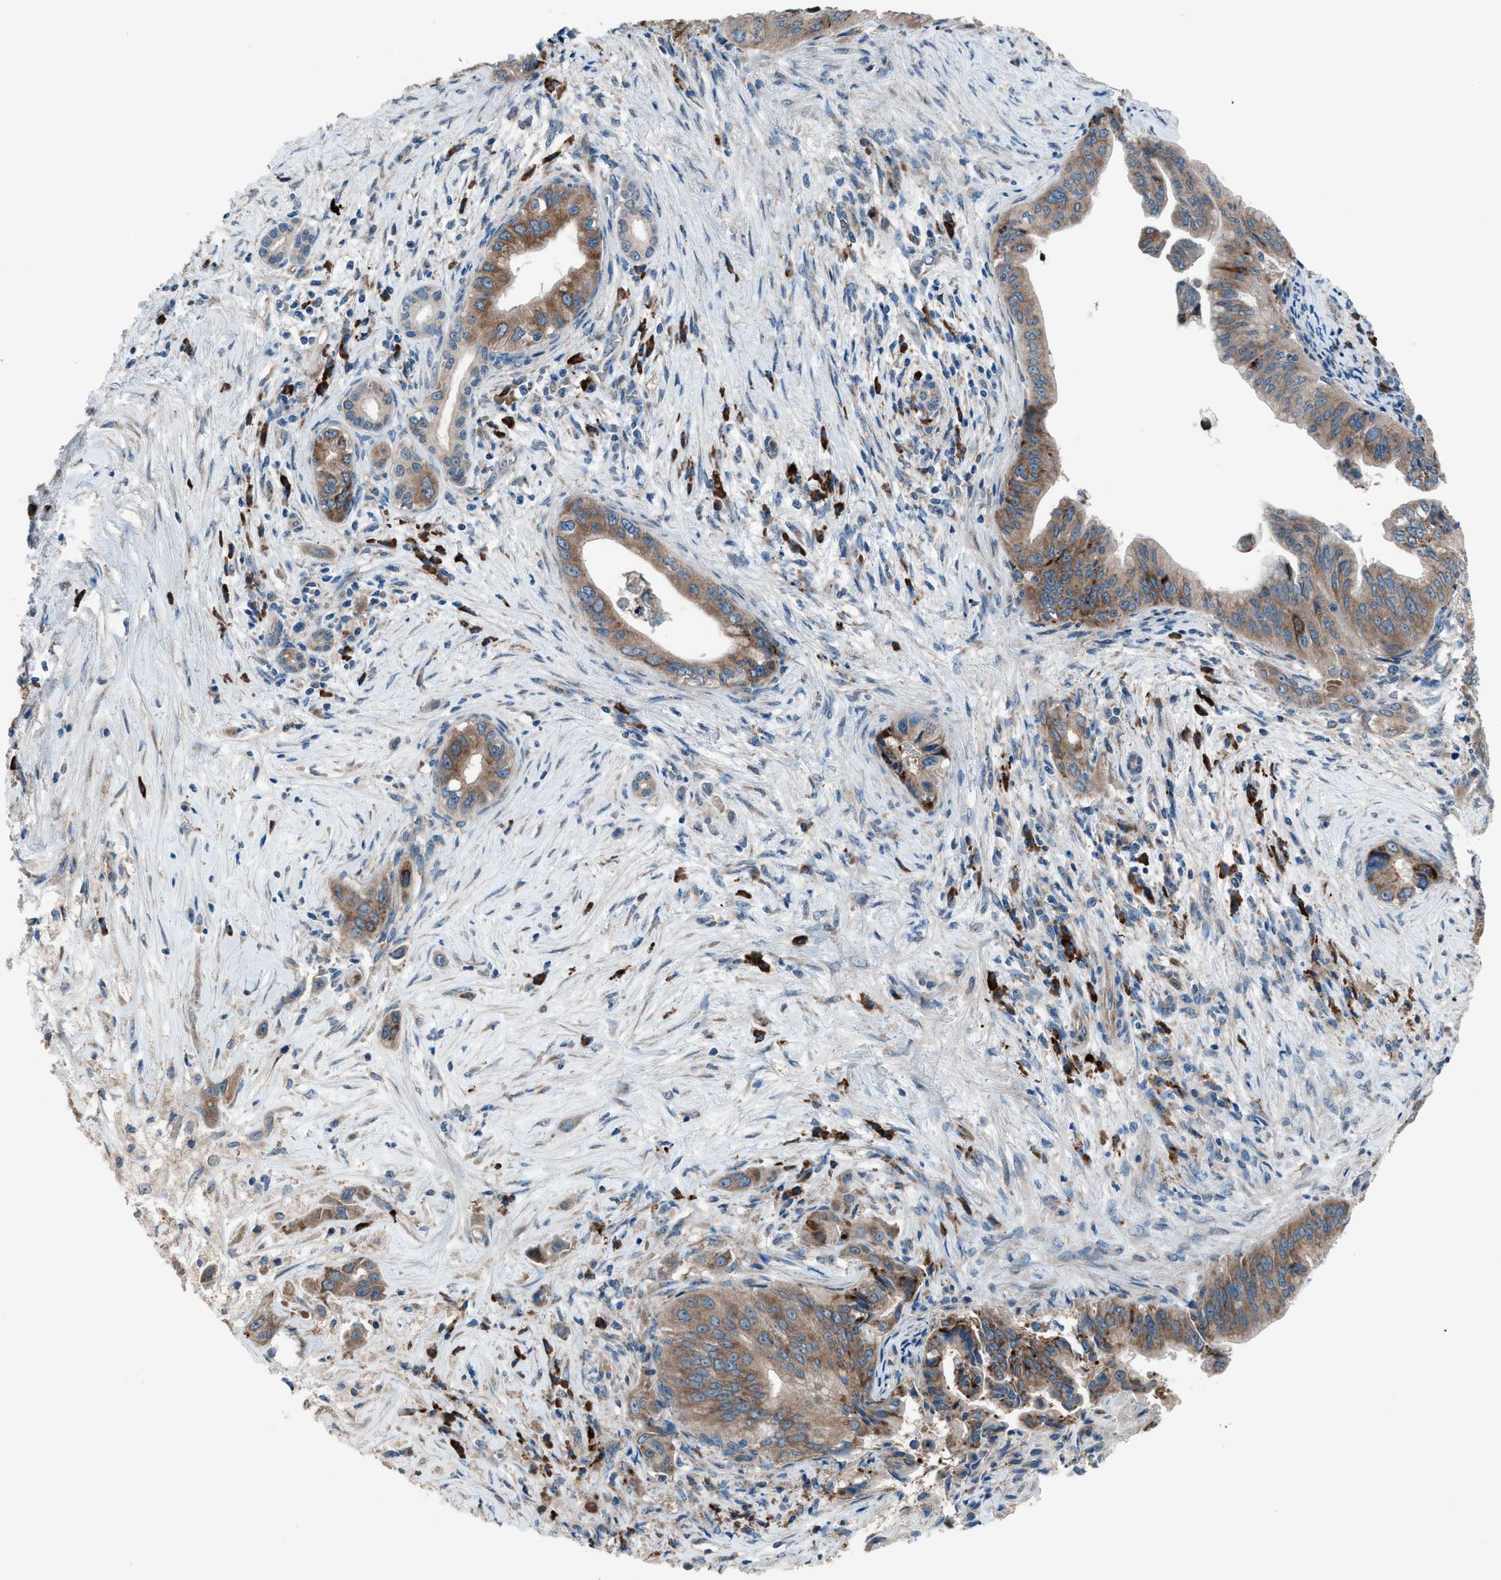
{"staining": {"intensity": "moderate", "quantity": ">75%", "location": "cytoplasmic/membranous"}, "tissue": "pancreatic cancer", "cell_type": "Tumor cells", "image_type": "cancer", "snomed": [{"axis": "morphology", "description": "Adenocarcinoma, NOS"}, {"axis": "topography", "description": "Pancreas"}], "caption": "Brown immunohistochemical staining in human adenocarcinoma (pancreatic) reveals moderate cytoplasmic/membranous expression in about >75% of tumor cells.", "gene": "HEG1", "patient": {"sex": "female", "age": 73}}